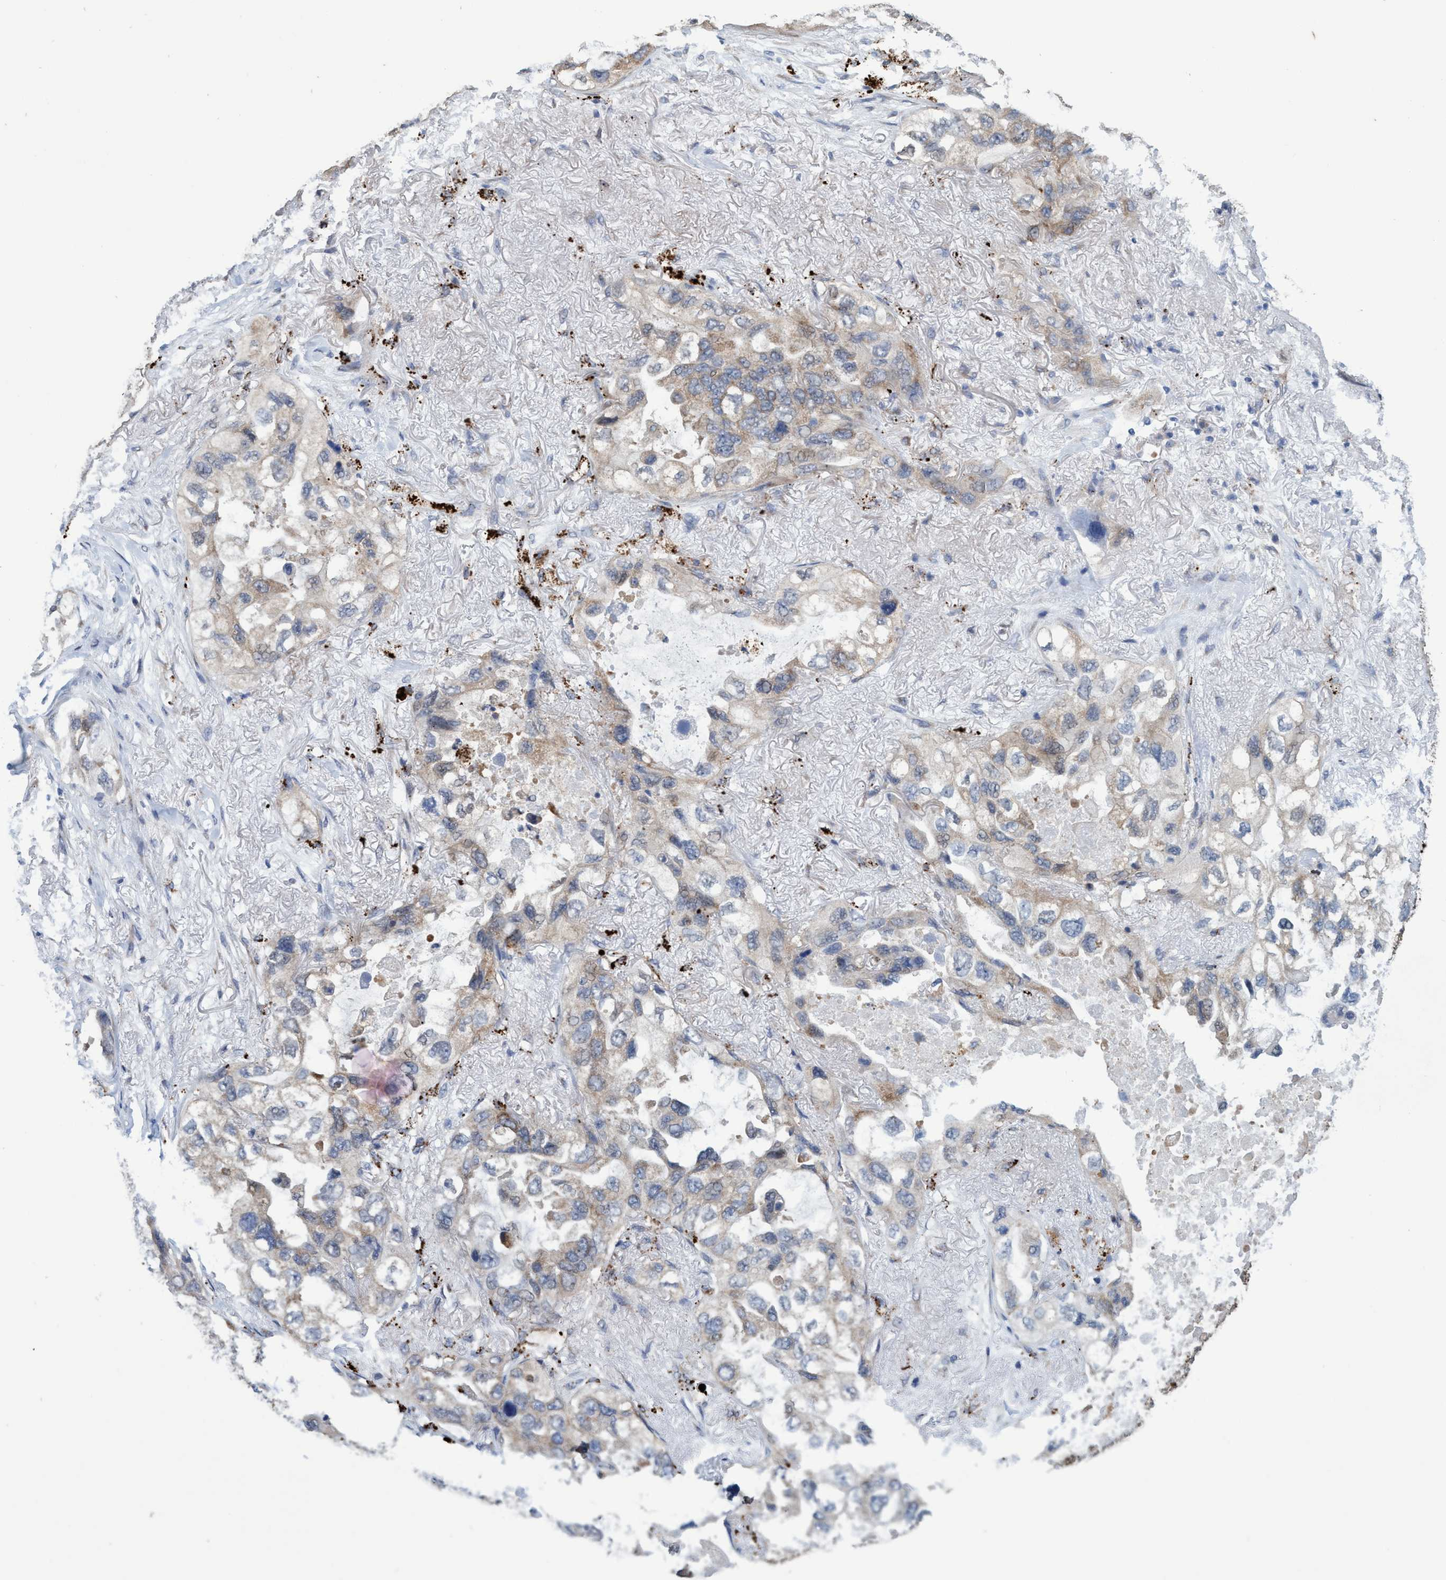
{"staining": {"intensity": "weak", "quantity": "25%-75%", "location": "cytoplasmic/membranous"}, "tissue": "lung cancer", "cell_type": "Tumor cells", "image_type": "cancer", "snomed": [{"axis": "morphology", "description": "Squamous cell carcinoma, NOS"}, {"axis": "topography", "description": "Lung"}], "caption": "Protein positivity by immunohistochemistry (IHC) demonstrates weak cytoplasmic/membranous staining in about 25%-75% of tumor cells in lung cancer.", "gene": "BBS9", "patient": {"sex": "female", "age": 73}}